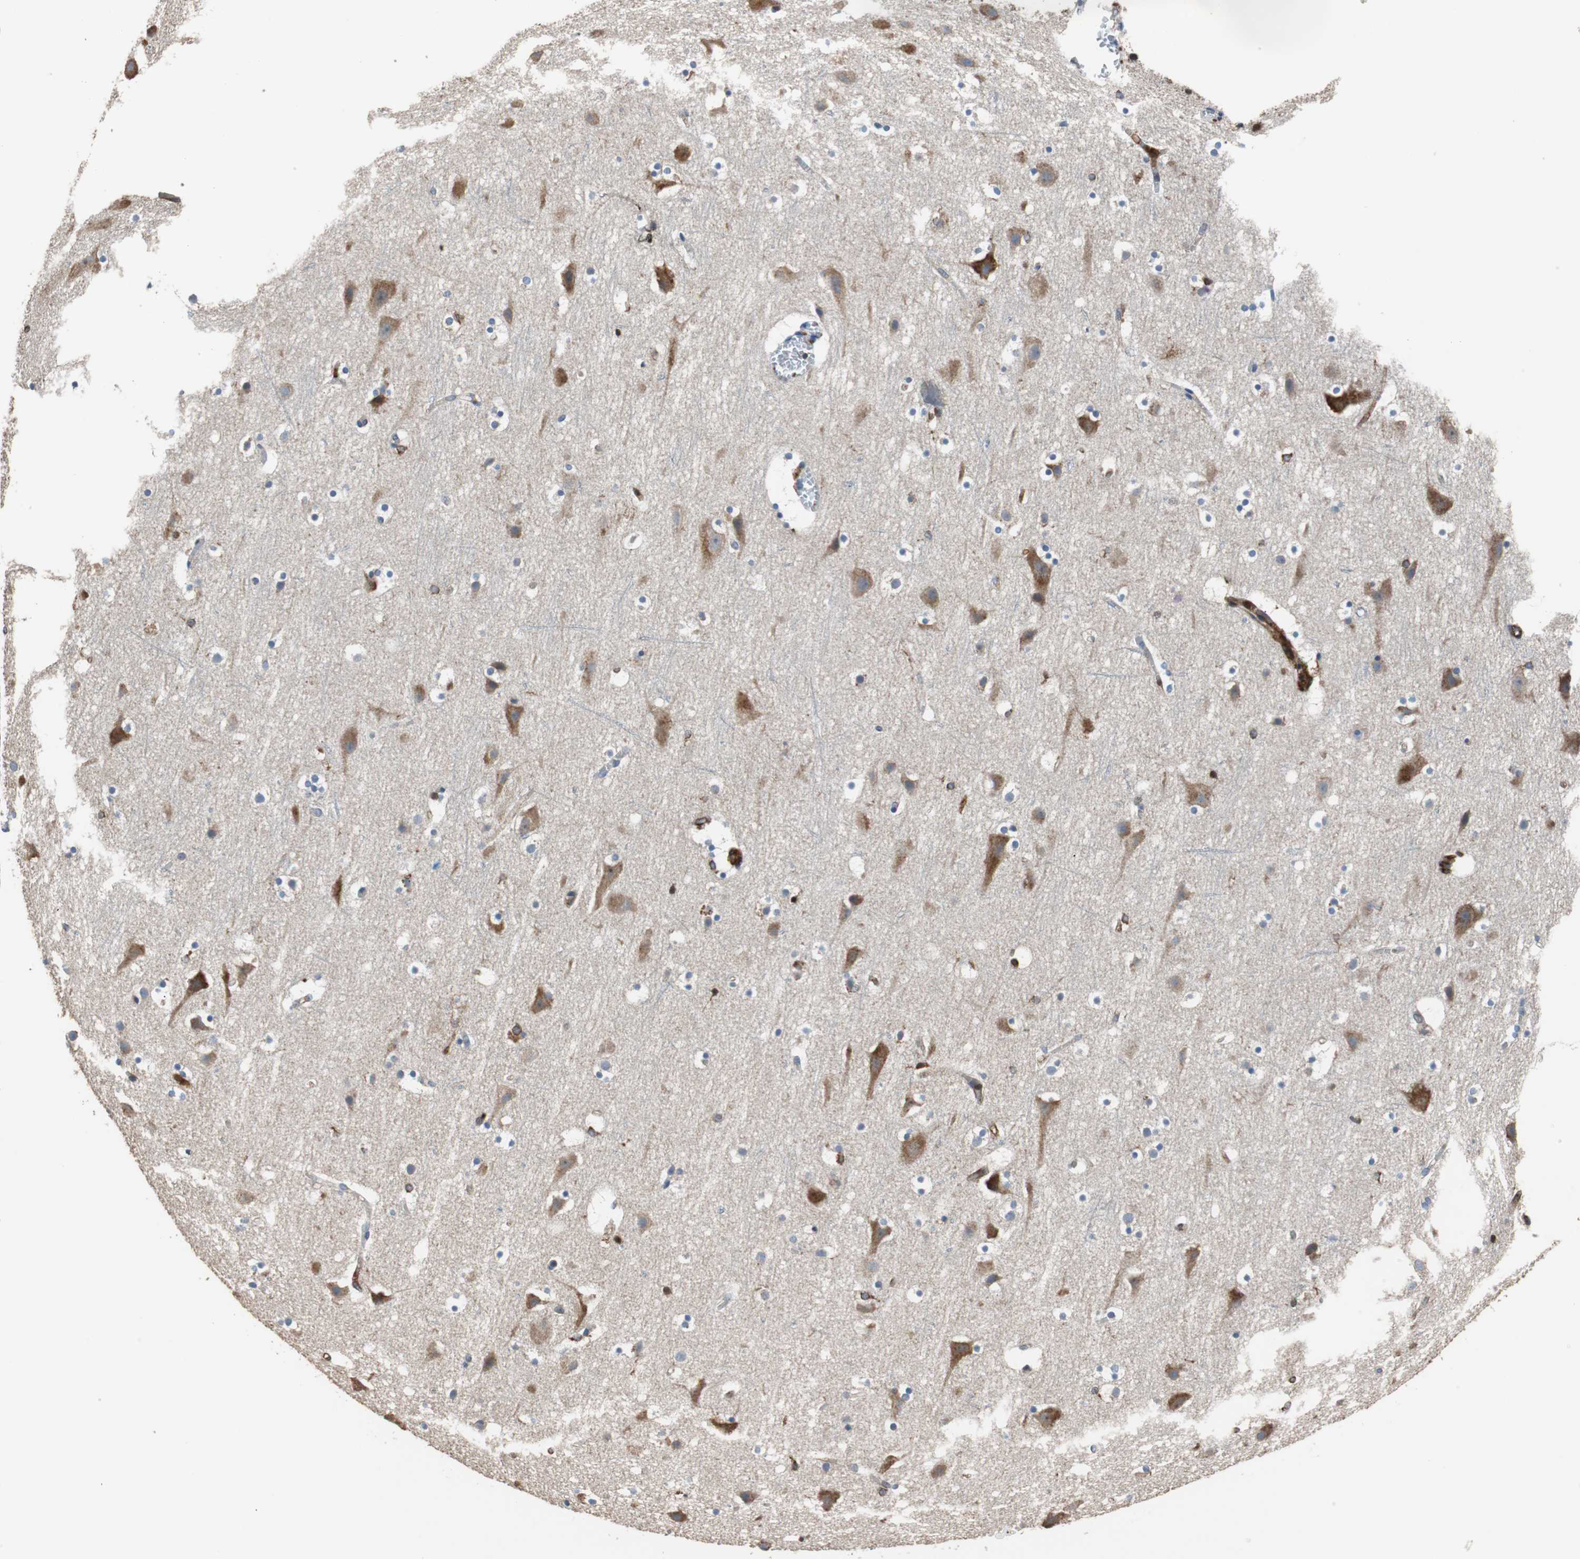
{"staining": {"intensity": "moderate", "quantity": "25%-75%", "location": "cytoplasmic/membranous"}, "tissue": "cerebral cortex", "cell_type": "Endothelial cells", "image_type": "normal", "snomed": [{"axis": "morphology", "description": "Normal tissue, NOS"}, {"axis": "topography", "description": "Cerebral cortex"}], "caption": "Endothelial cells show medium levels of moderate cytoplasmic/membranous expression in about 25%-75% of cells in benign cerebral cortex. The staining was performed using DAB (3,3'-diaminobenzidine), with brown indicating positive protein expression. Nuclei are stained blue with hematoxylin.", "gene": "PLCG2", "patient": {"sex": "male", "age": 45}}